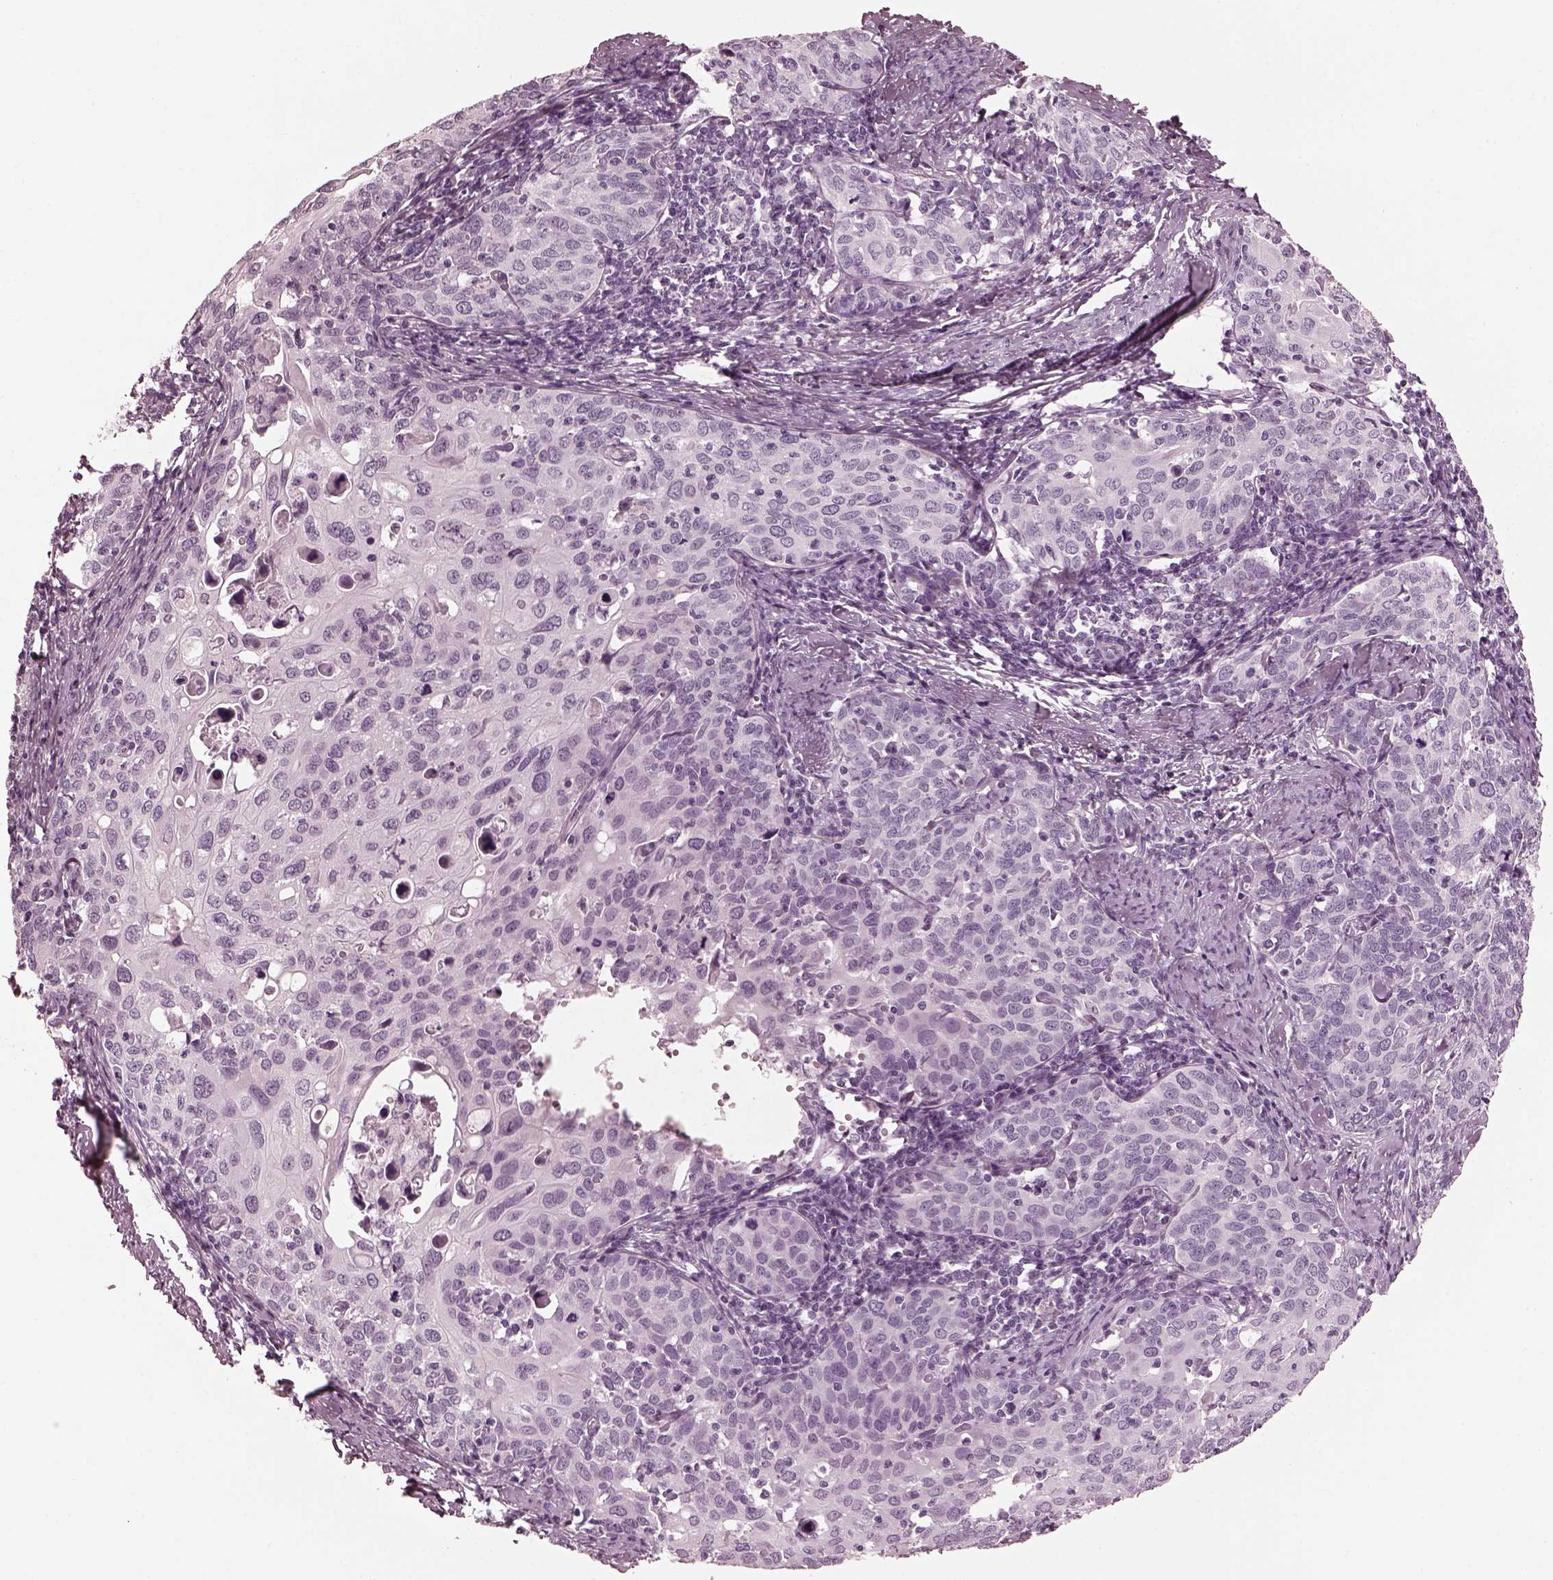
{"staining": {"intensity": "negative", "quantity": "none", "location": "none"}, "tissue": "cervical cancer", "cell_type": "Tumor cells", "image_type": "cancer", "snomed": [{"axis": "morphology", "description": "Squamous cell carcinoma, NOS"}, {"axis": "topography", "description": "Cervix"}], "caption": "This is an IHC photomicrograph of human cervical cancer (squamous cell carcinoma). There is no staining in tumor cells.", "gene": "FABP9", "patient": {"sex": "female", "age": 62}}